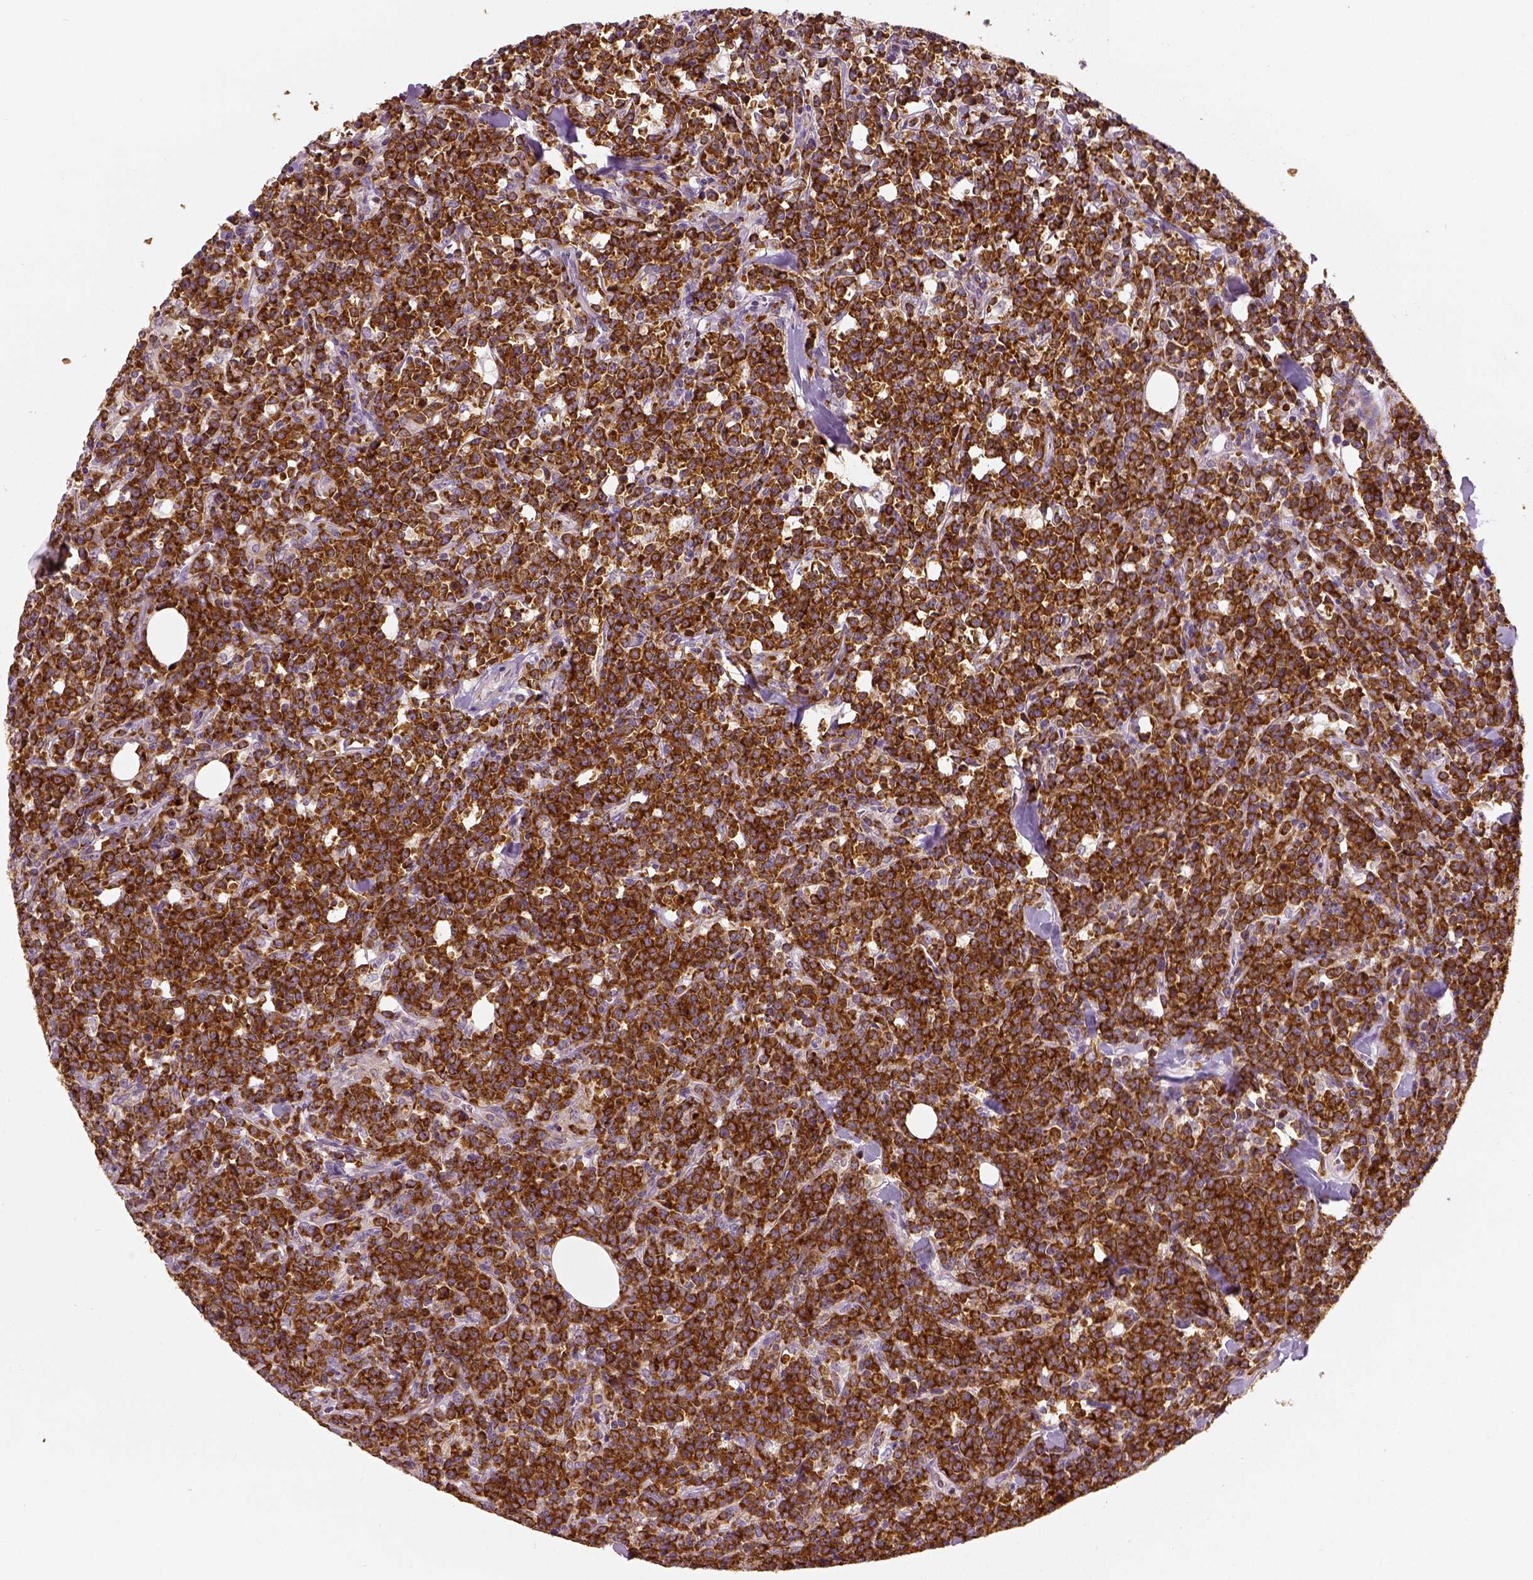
{"staining": {"intensity": "strong", "quantity": ">75%", "location": "cytoplasmic/membranous"}, "tissue": "lymphoma", "cell_type": "Tumor cells", "image_type": "cancer", "snomed": [{"axis": "morphology", "description": "Malignant lymphoma, non-Hodgkin's type, High grade"}, {"axis": "topography", "description": "Small intestine"}], "caption": "An image showing strong cytoplasmic/membranous expression in about >75% of tumor cells in high-grade malignant lymphoma, non-Hodgkin's type, as visualized by brown immunohistochemical staining.", "gene": "PGAM5", "patient": {"sex": "female", "age": 56}}